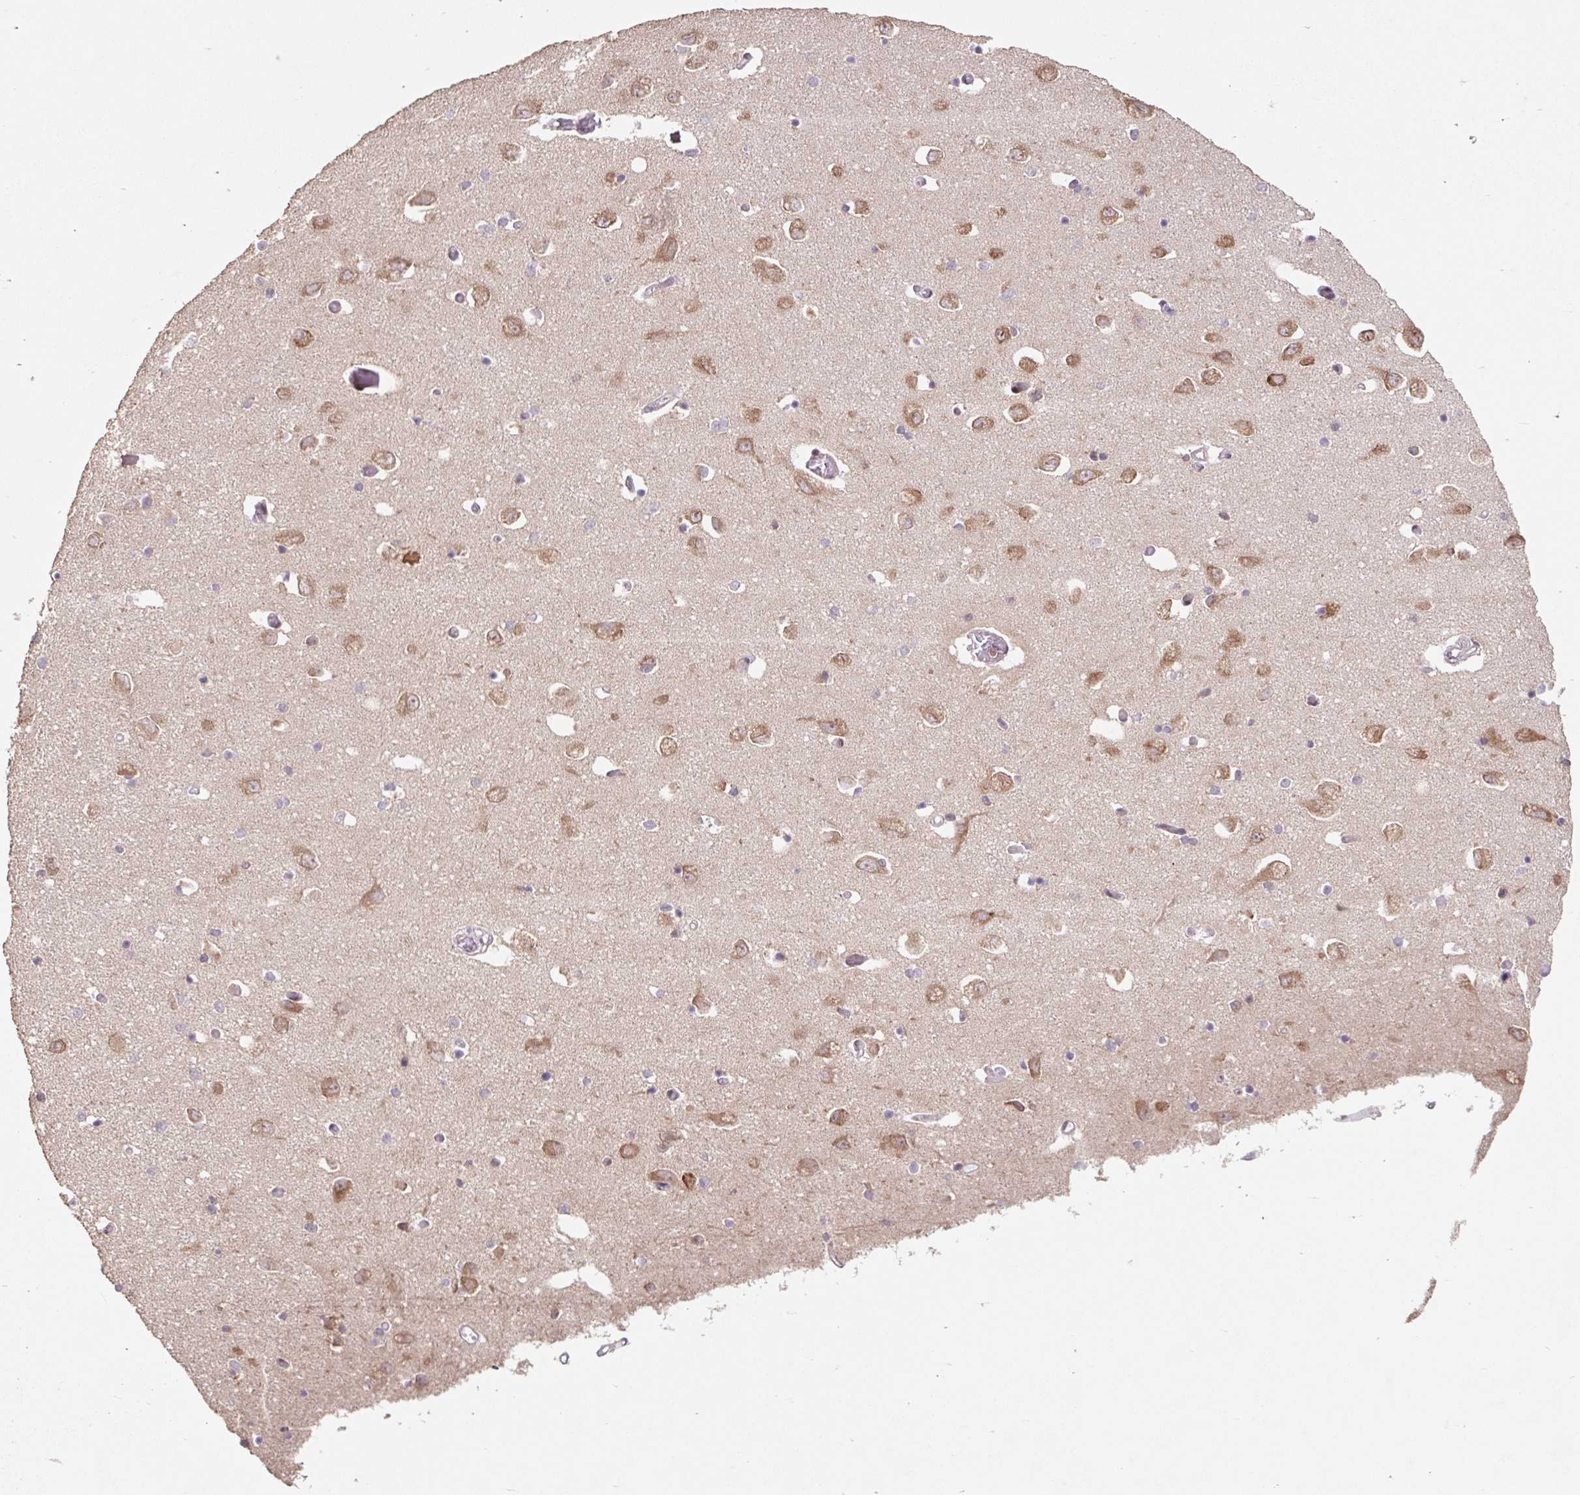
{"staining": {"intensity": "negative", "quantity": "none", "location": "none"}, "tissue": "caudate", "cell_type": "Glial cells", "image_type": "normal", "snomed": [{"axis": "morphology", "description": "Normal tissue, NOS"}, {"axis": "topography", "description": "Lateral ventricle wall"}, {"axis": "topography", "description": "Hippocampus"}], "caption": "Glial cells show no significant expression in unremarkable caudate. (Immunohistochemistry (ihc), brightfield microscopy, high magnification).", "gene": "HFE", "patient": {"sex": "female", "age": 63}}